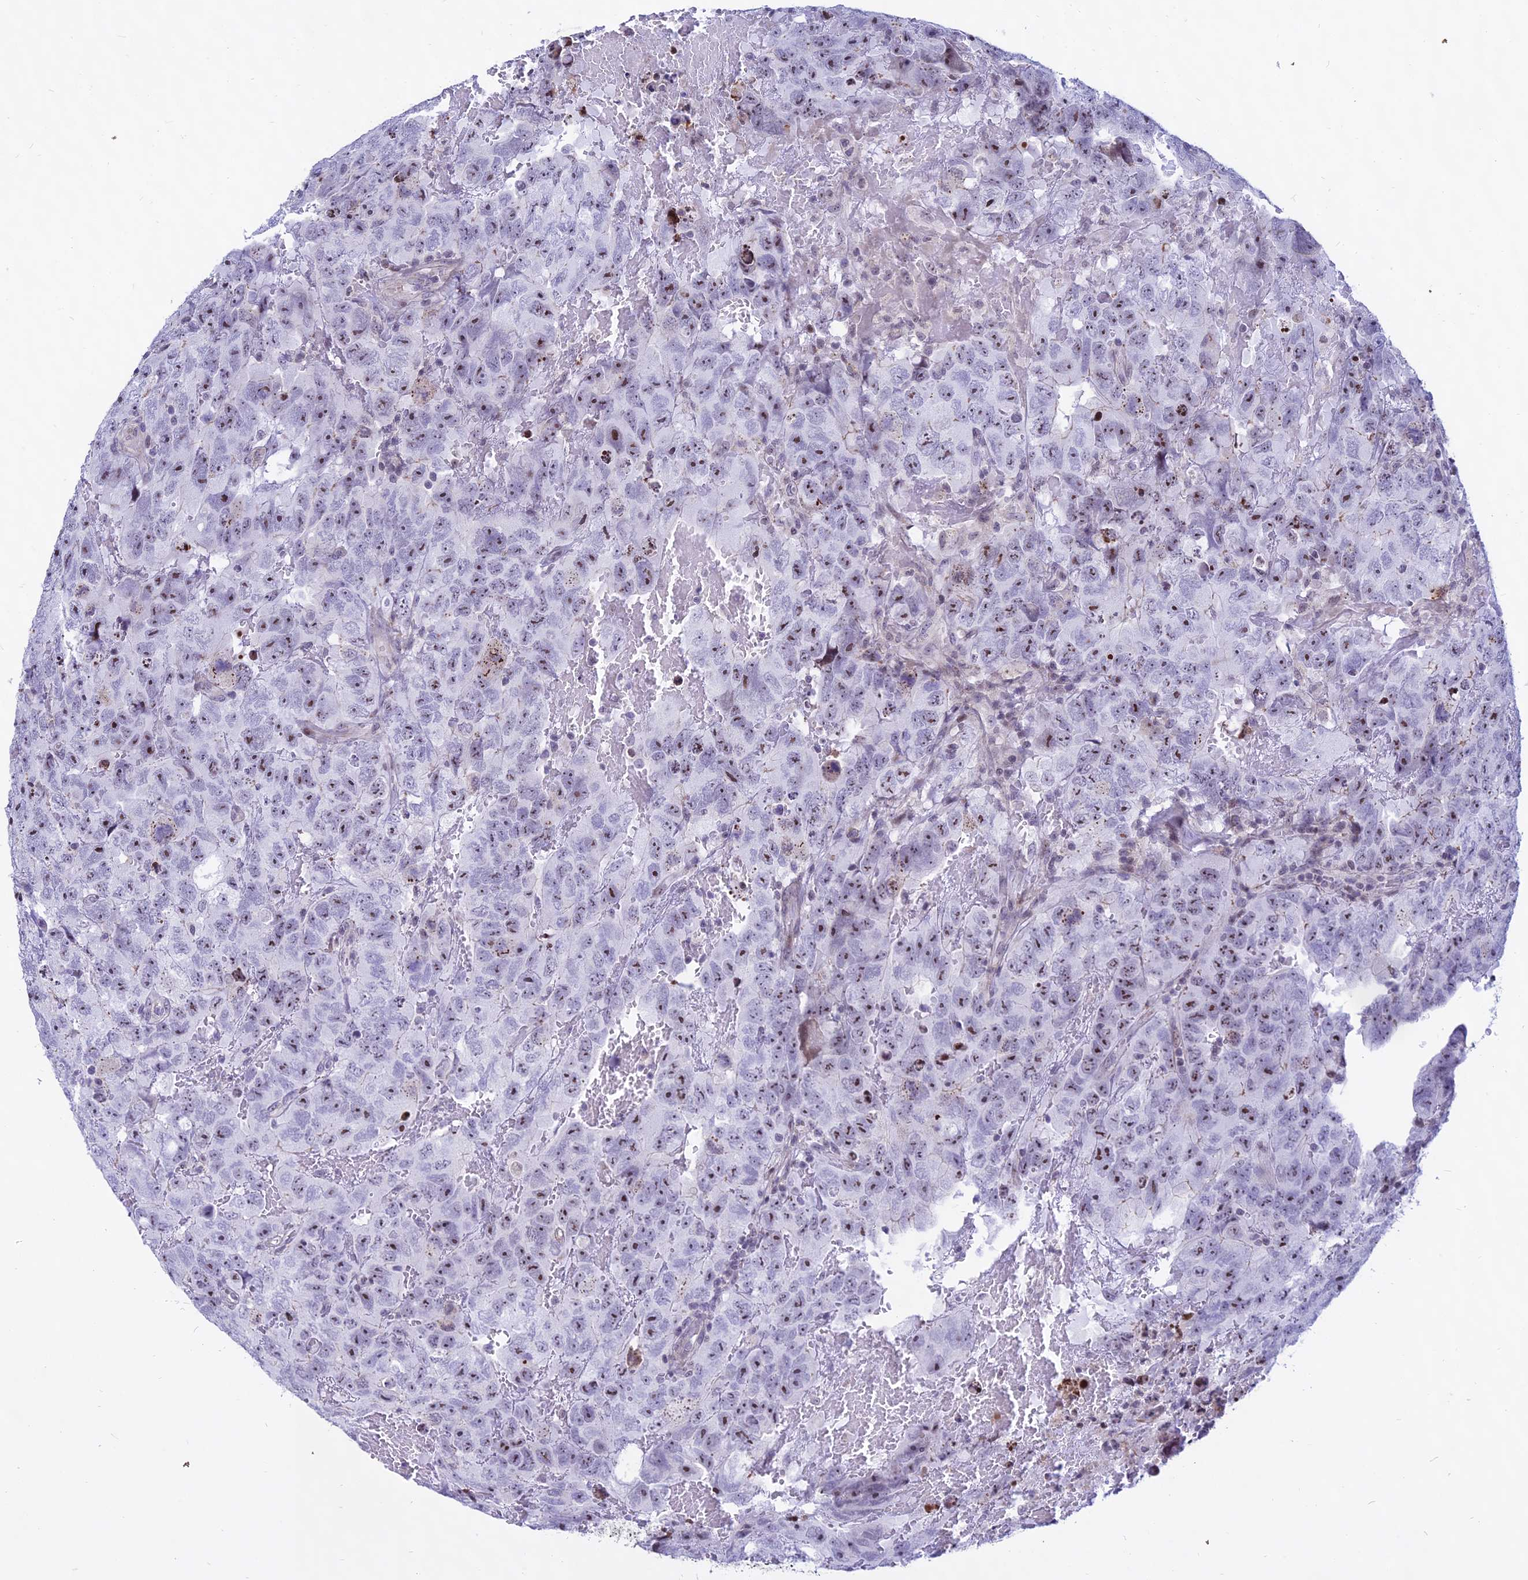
{"staining": {"intensity": "strong", "quantity": "25%-75%", "location": "nuclear"}, "tissue": "testis cancer", "cell_type": "Tumor cells", "image_type": "cancer", "snomed": [{"axis": "morphology", "description": "Carcinoma, Embryonal, NOS"}, {"axis": "topography", "description": "Testis"}], "caption": "The histopathology image exhibits staining of testis cancer, revealing strong nuclear protein staining (brown color) within tumor cells. (DAB (3,3'-diaminobenzidine) = brown stain, brightfield microscopy at high magnification).", "gene": "KRR1", "patient": {"sex": "male", "age": 45}}